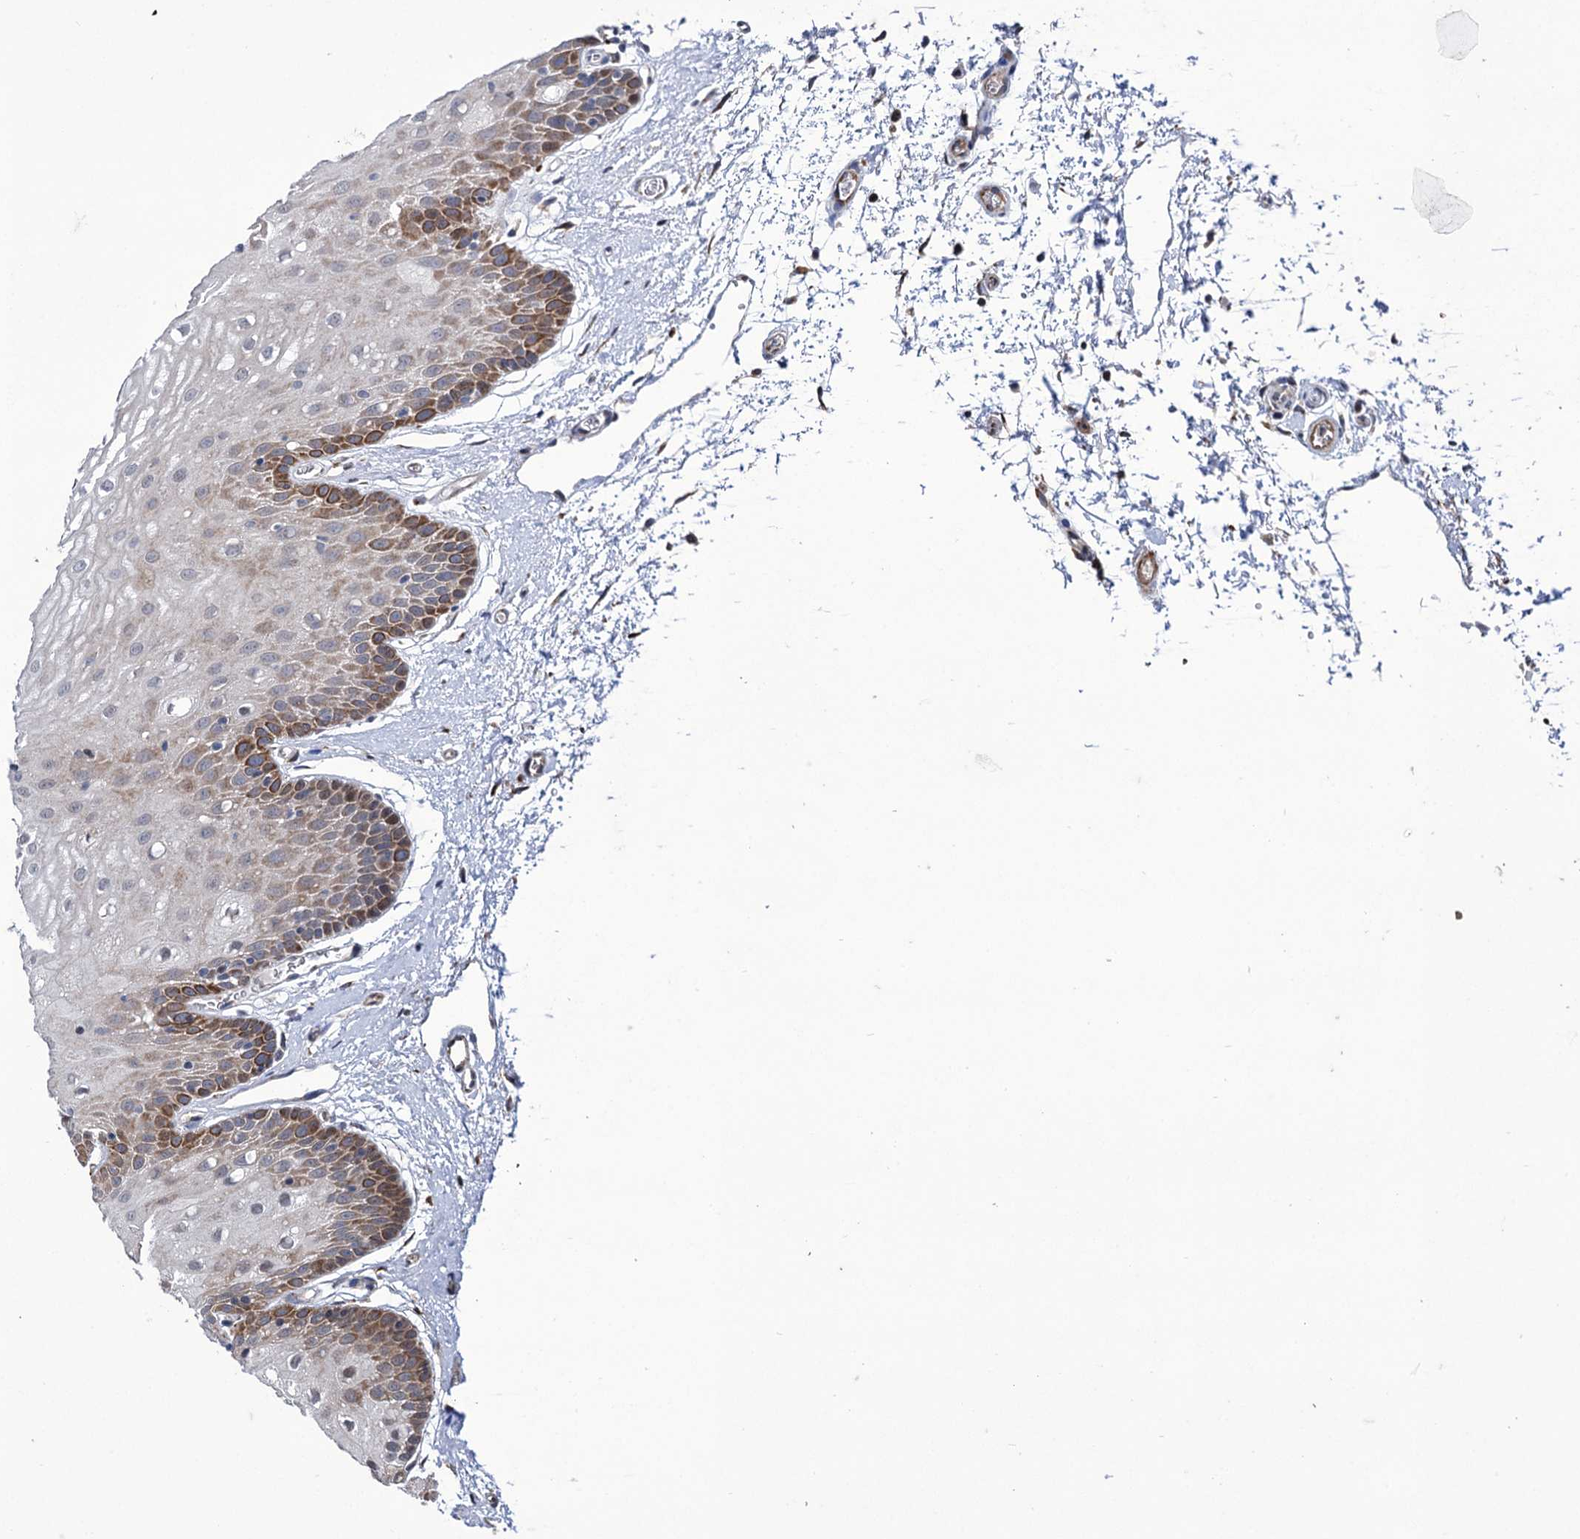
{"staining": {"intensity": "moderate", "quantity": "25%-75%", "location": "cytoplasmic/membranous"}, "tissue": "oral mucosa", "cell_type": "Squamous epithelial cells", "image_type": "normal", "snomed": [{"axis": "morphology", "description": "Normal tissue, NOS"}, {"axis": "topography", "description": "Oral tissue"}, {"axis": "topography", "description": "Tounge, NOS"}], "caption": "Normal oral mucosa exhibits moderate cytoplasmic/membranous staining in about 25%-75% of squamous epithelial cells, visualized by immunohistochemistry.", "gene": "TUBGCP5", "patient": {"sex": "female", "age": 73}}